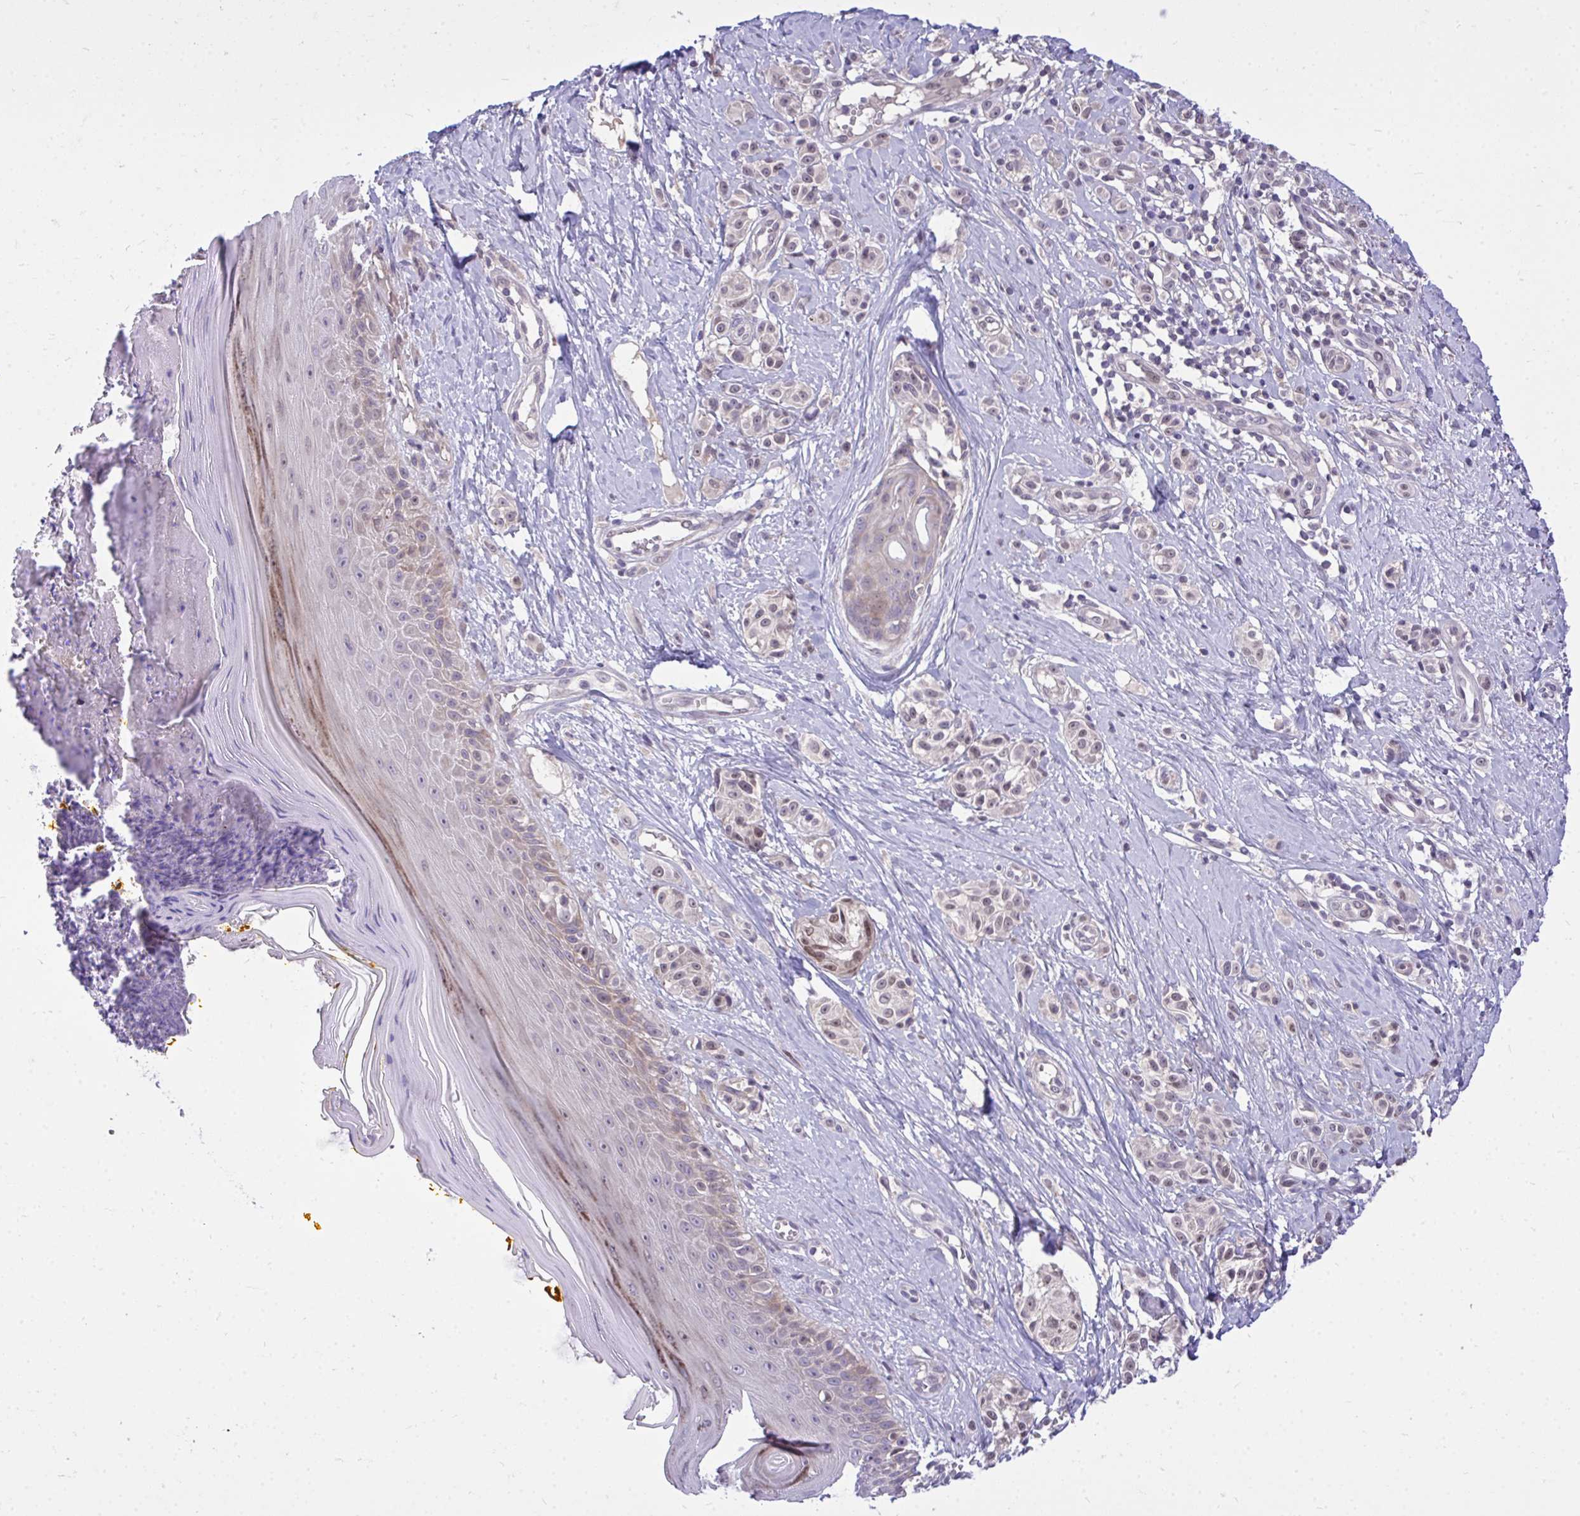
{"staining": {"intensity": "weak", "quantity": "25%-75%", "location": "nuclear"}, "tissue": "melanoma", "cell_type": "Tumor cells", "image_type": "cancer", "snomed": [{"axis": "morphology", "description": "Malignant melanoma, NOS"}, {"axis": "topography", "description": "Skin"}], "caption": "This histopathology image demonstrates immunohistochemistry (IHC) staining of melanoma, with low weak nuclear positivity in approximately 25%-75% of tumor cells.", "gene": "HMBOX1", "patient": {"sex": "male", "age": 74}}